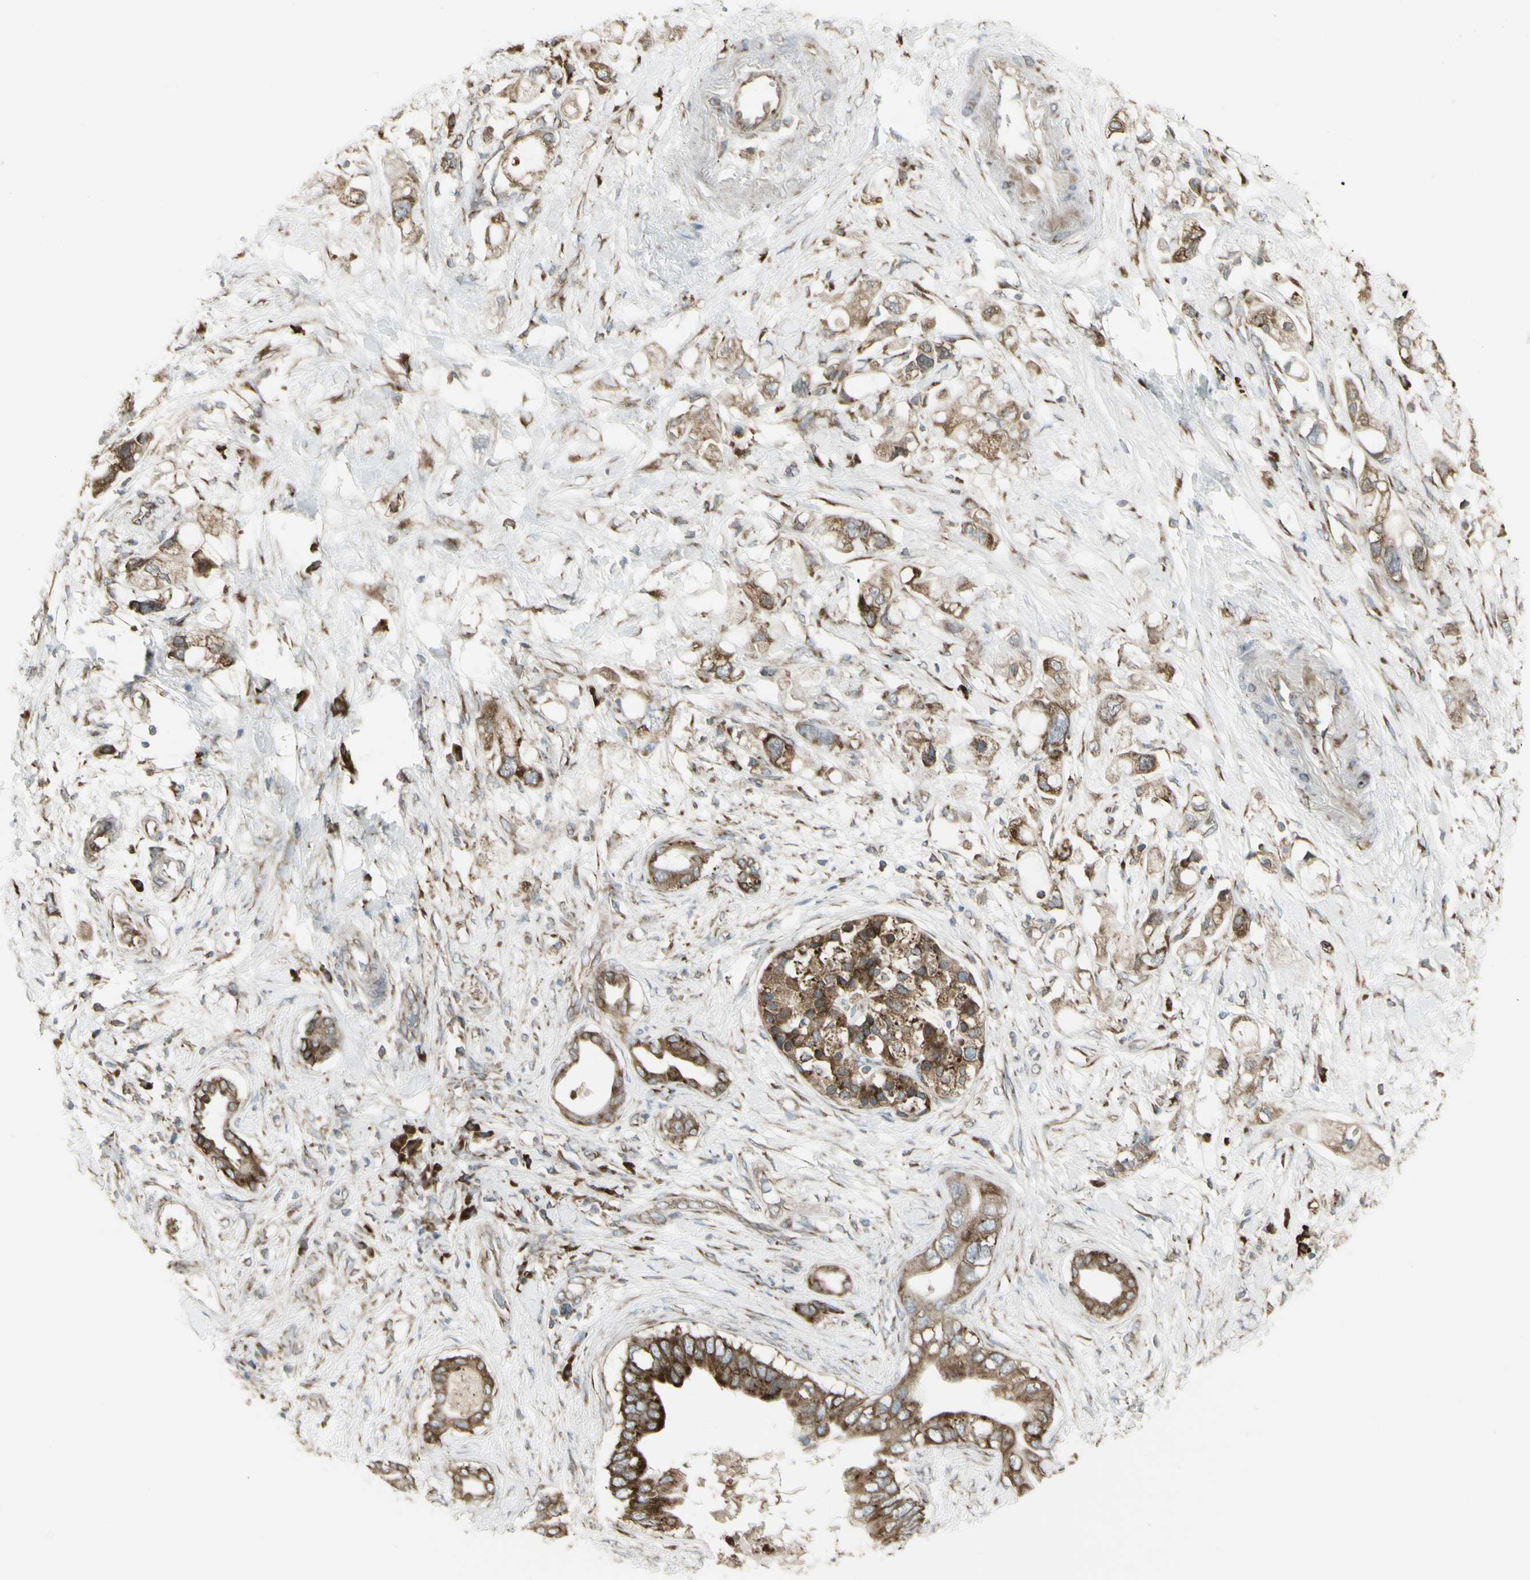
{"staining": {"intensity": "strong", "quantity": ">75%", "location": "cytoplasmic/membranous"}, "tissue": "pancreatic cancer", "cell_type": "Tumor cells", "image_type": "cancer", "snomed": [{"axis": "morphology", "description": "Adenocarcinoma, NOS"}, {"axis": "topography", "description": "Pancreas"}], "caption": "High-magnification brightfield microscopy of pancreatic adenocarcinoma stained with DAB (3,3'-diaminobenzidine) (brown) and counterstained with hematoxylin (blue). tumor cells exhibit strong cytoplasmic/membranous expression is appreciated in about>75% of cells.", "gene": "FKBP3", "patient": {"sex": "female", "age": 56}}